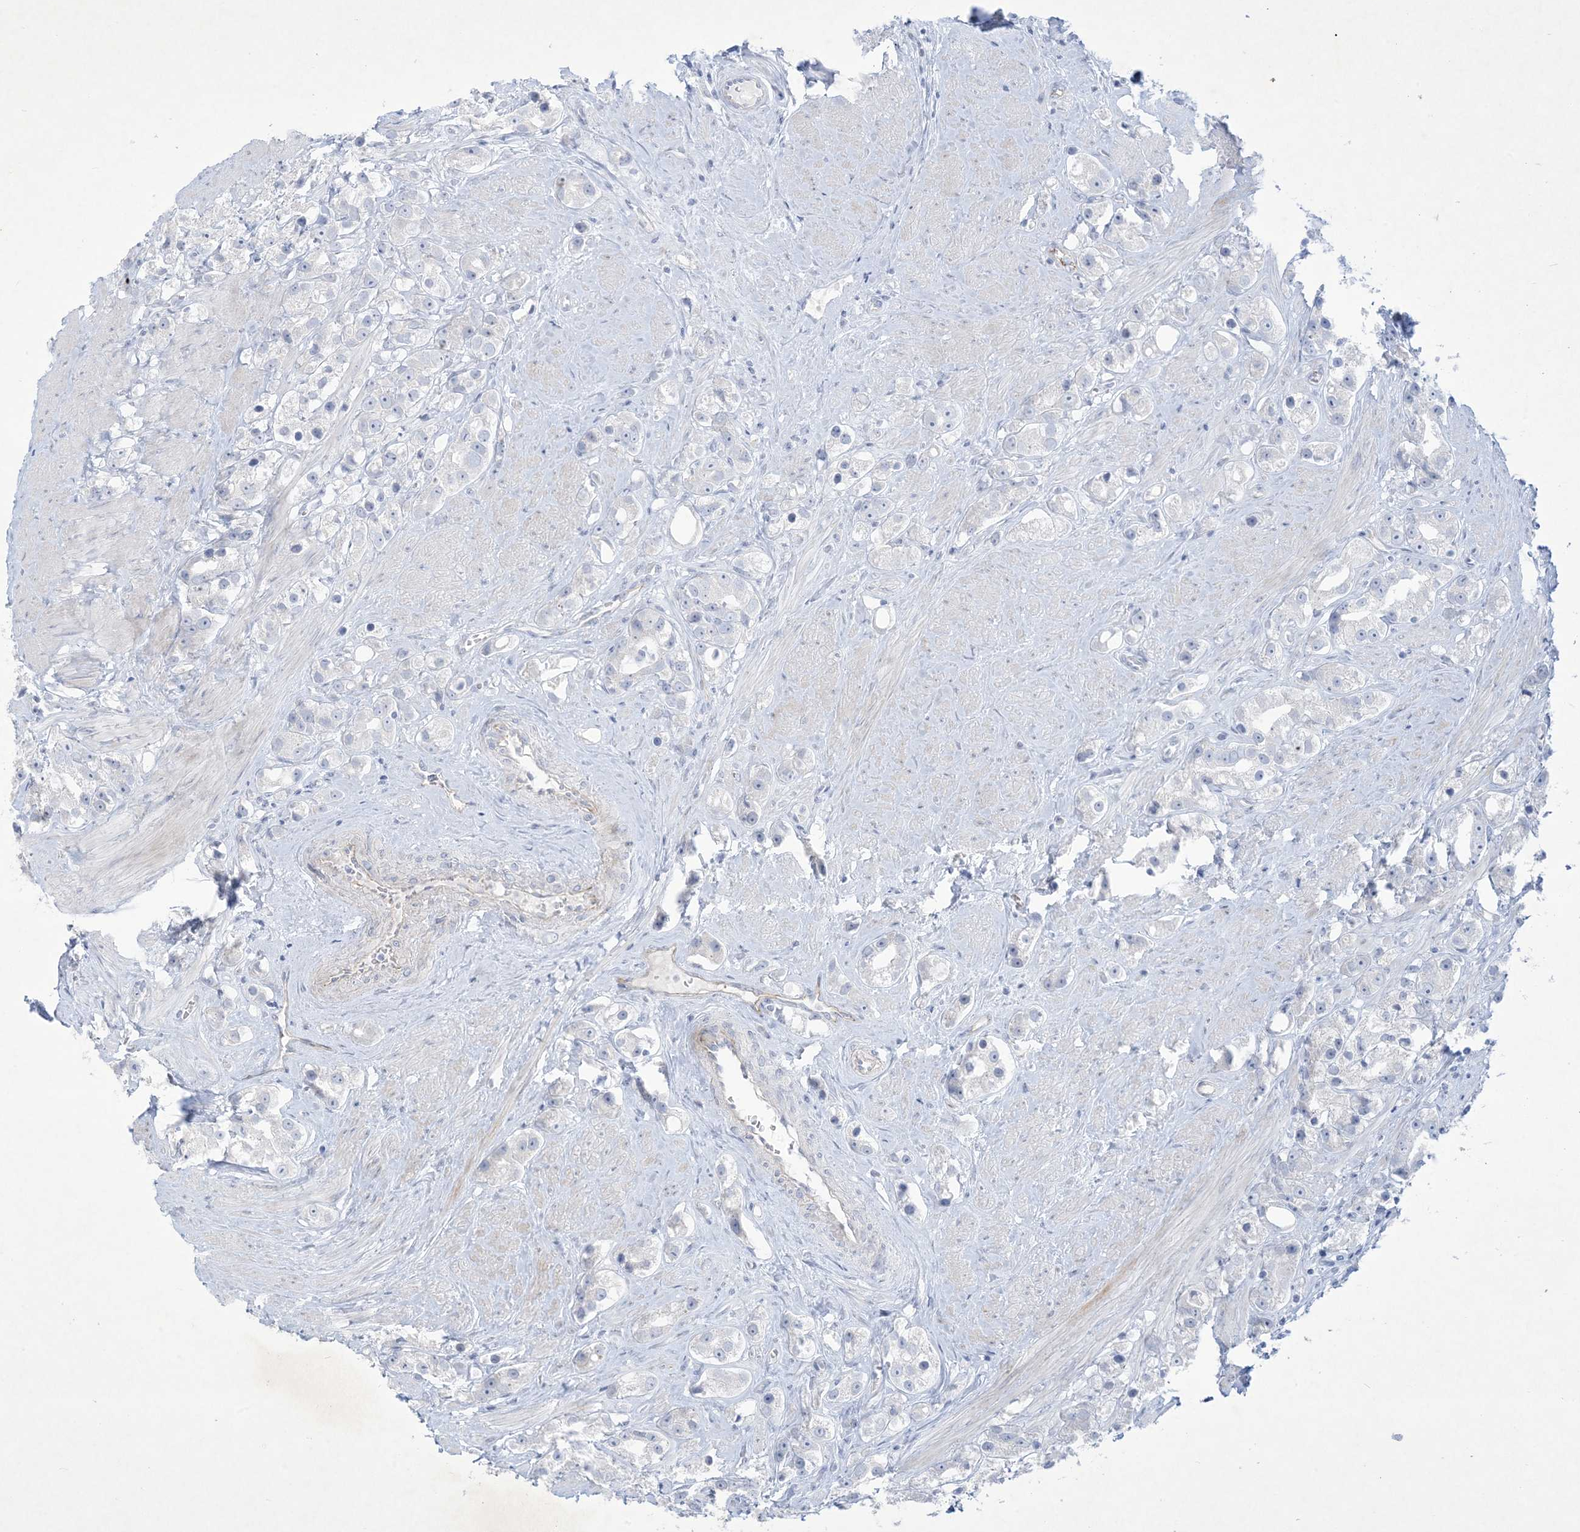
{"staining": {"intensity": "negative", "quantity": "none", "location": "none"}, "tissue": "prostate cancer", "cell_type": "Tumor cells", "image_type": "cancer", "snomed": [{"axis": "morphology", "description": "Adenocarcinoma, NOS"}, {"axis": "topography", "description": "Prostate"}], "caption": "There is no significant staining in tumor cells of prostate cancer.", "gene": "B3GNT7", "patient": {"sex": "male", "age": 79}}